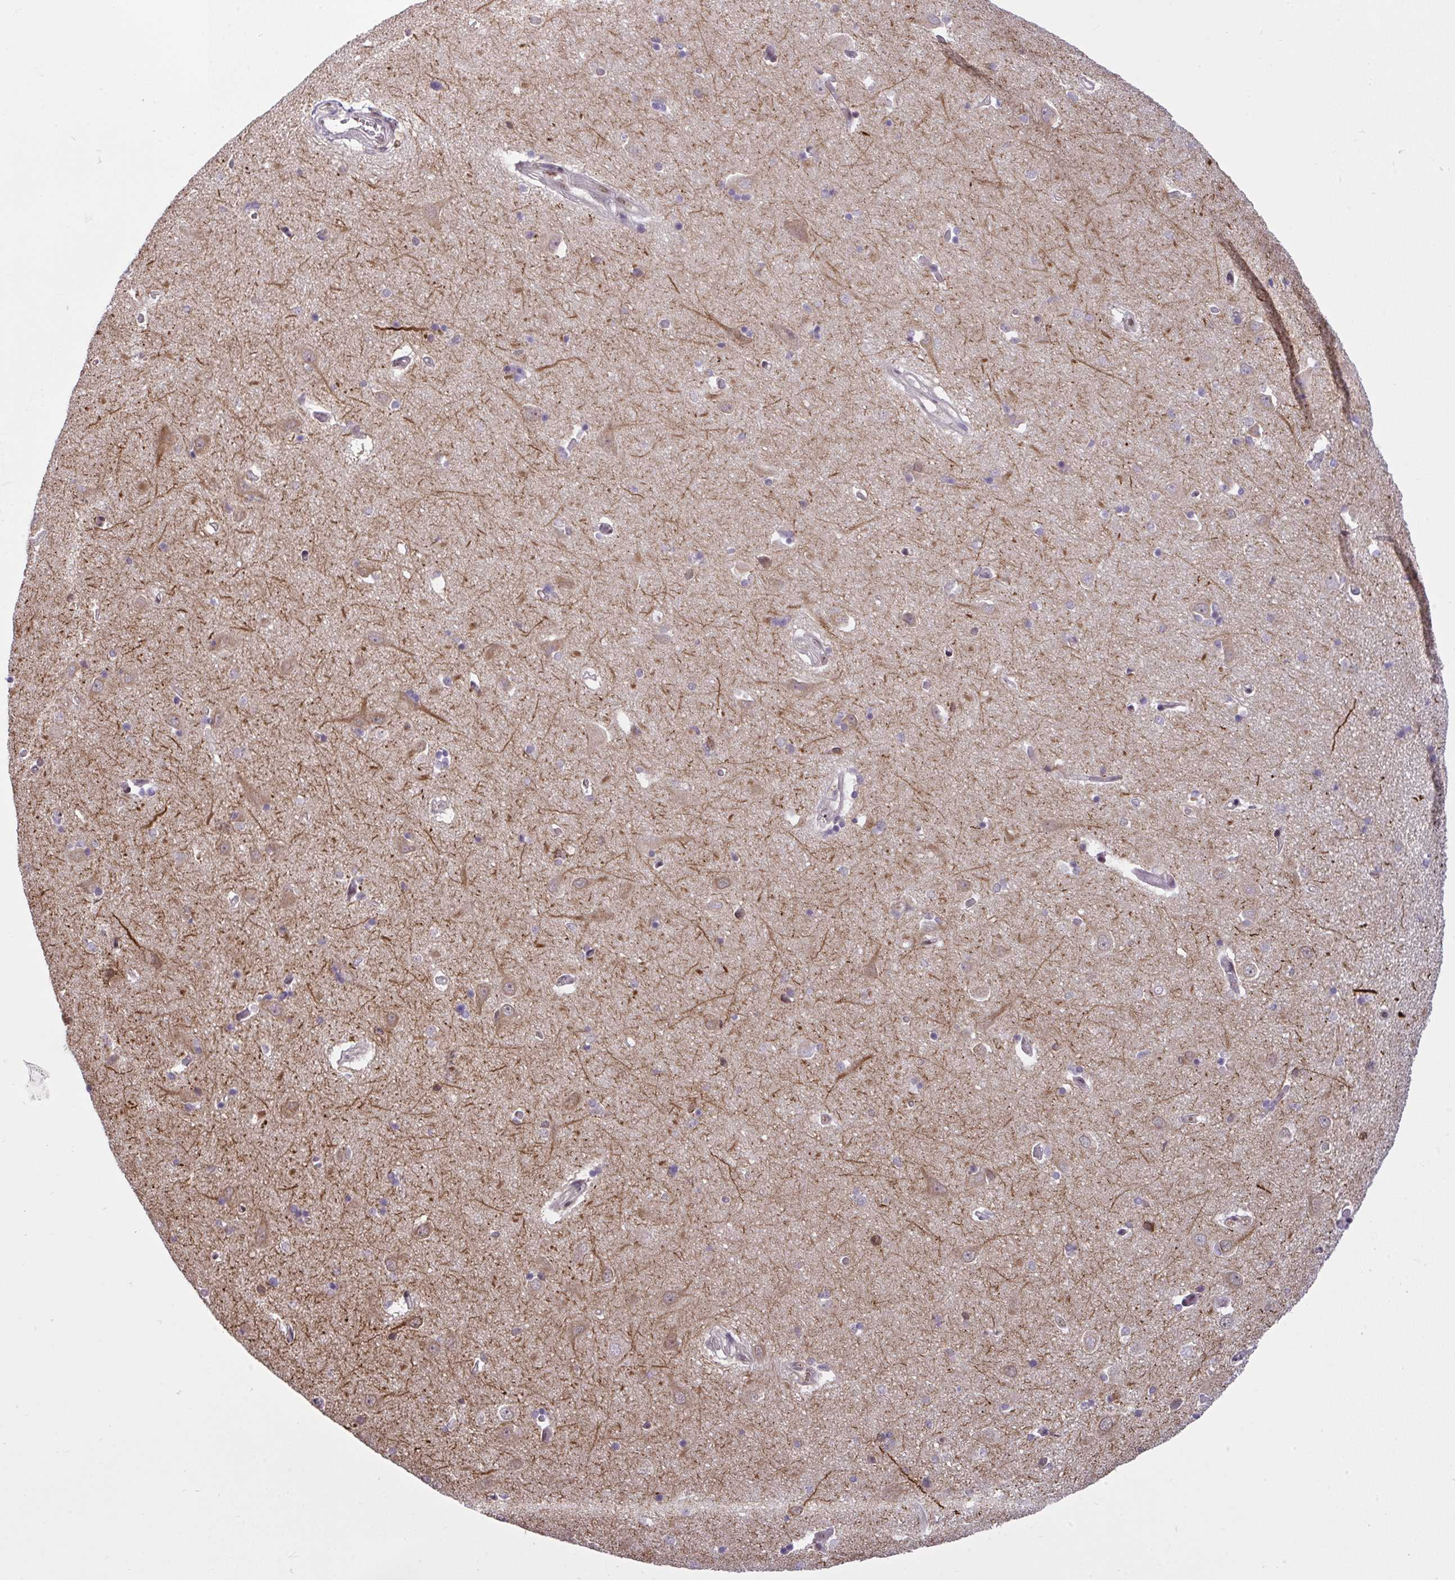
{"staining": {"intensity": "strong", "quantity": "<25%", "location": "nuclear"}, "tissue": "caudate", "cell_type": "Glial cells", "image_type": "normal", "snomed": [{"axis": "morphology", "description": "Normal tissue, NOS"}, {"axis": "topography", "description": "Lateral ventricle wall"}, {"axis": "topography", "description": "Hippocampus"}], "caption": "Immunohistochemistry micrograph of benign caudate stained for a protein (brown), which reveals medium levels of strong nuclear staining in about <25% of glial cells.", "gene": "KLF2", "patient": {"sex": "female", "age": 63}}